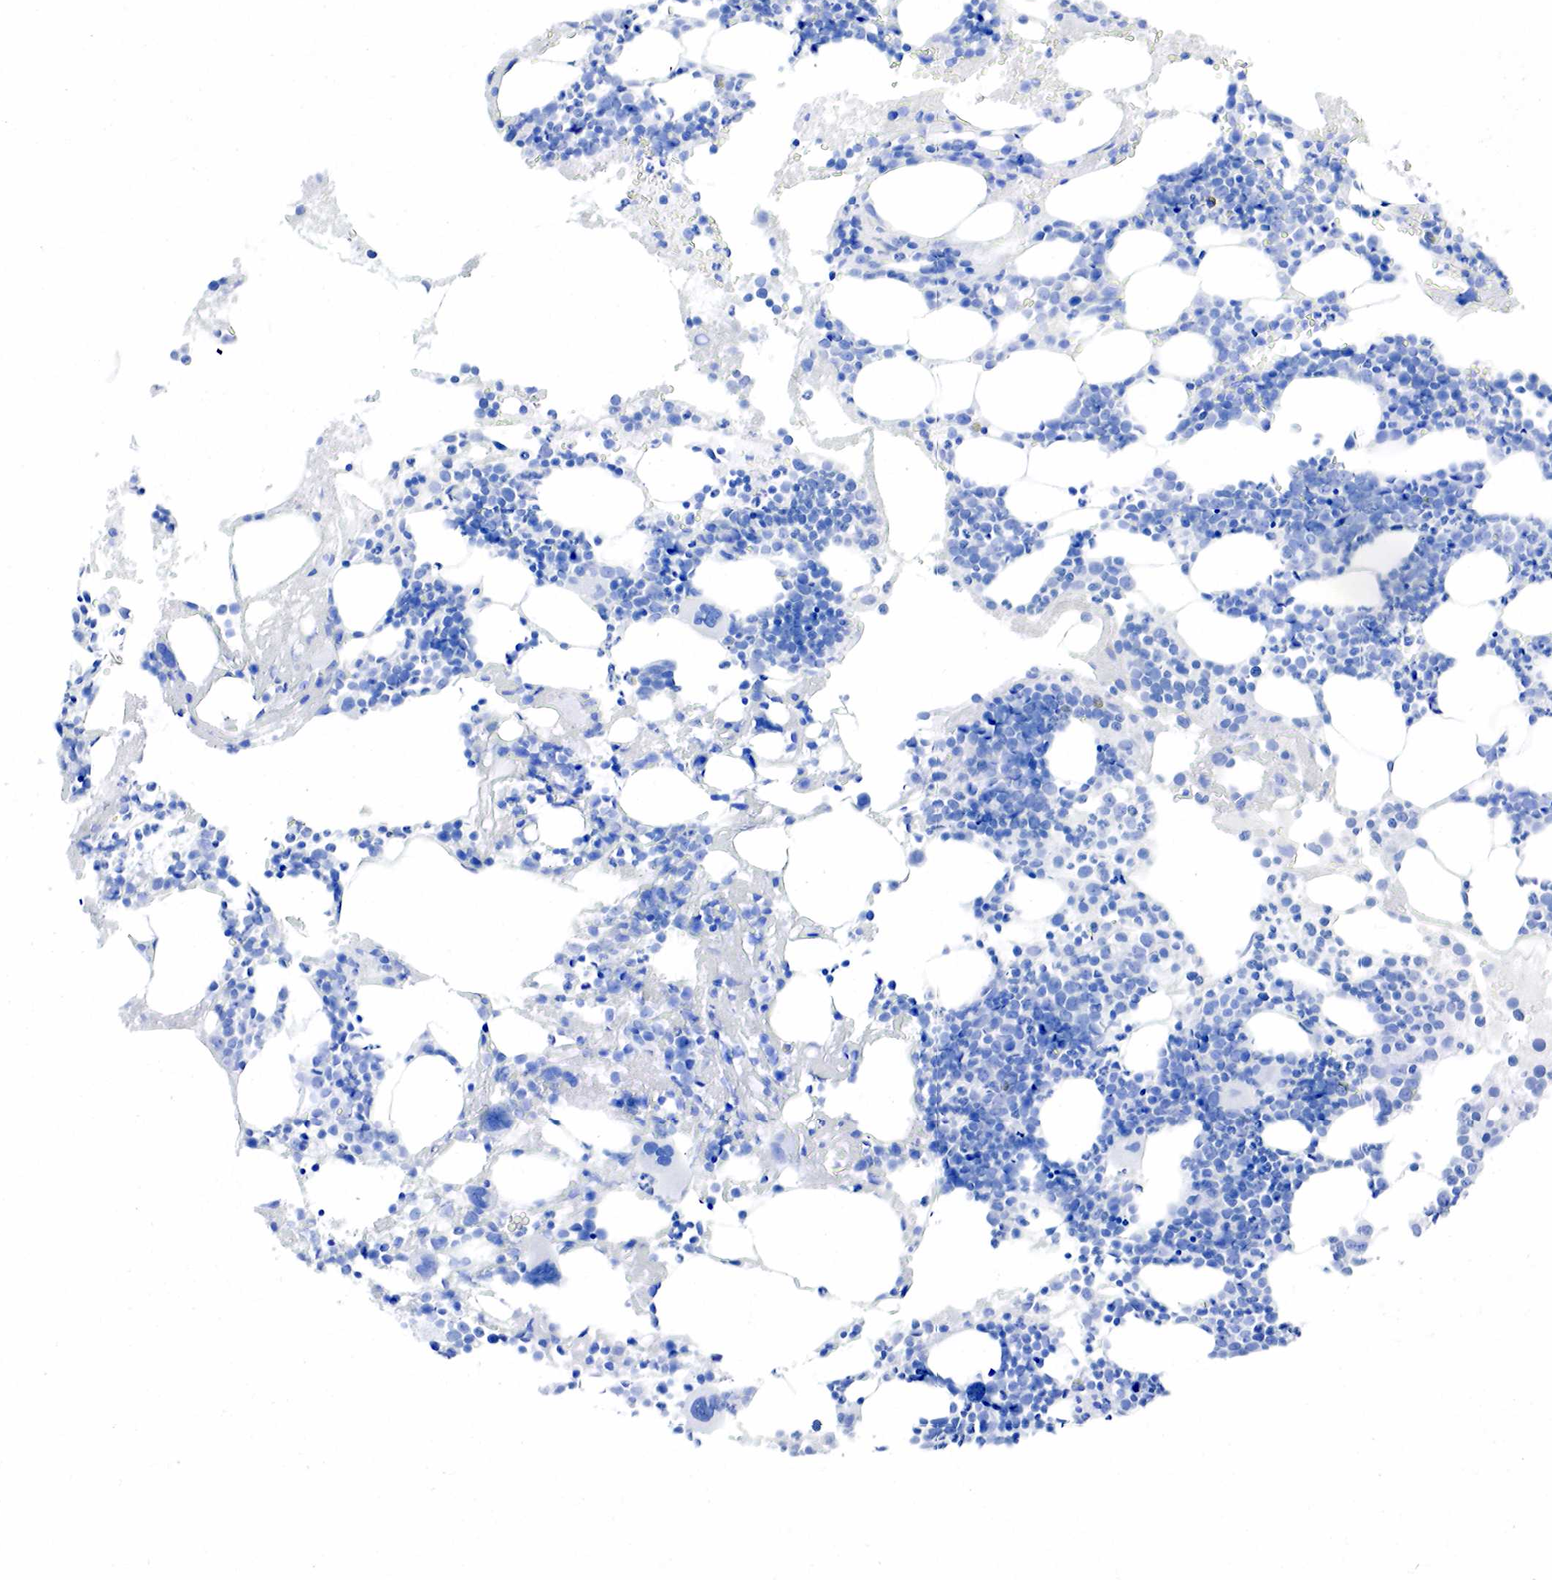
{"staining": {"intensity": "negative", "quantity": "none", "location": "none"}, "tissue": "bone marrow", "cell_type": "Hematopoietic cells", "image_type": "normal", "snomed": [{"axis": "morphology", "description": "Normal tissue, NOS"}, {"axis": "topography", "description": "Bone marrow"}], "caption": "An image of bone marrow stained for a protein displays no brown staining in hematopoietic cells. (Brightfield microscopy of DAB (3,3'-diaminobenzidine) immunohistochemistry at high magnification).", "gene": "PTH", "patient": {"sex": "male", "age": 75}}